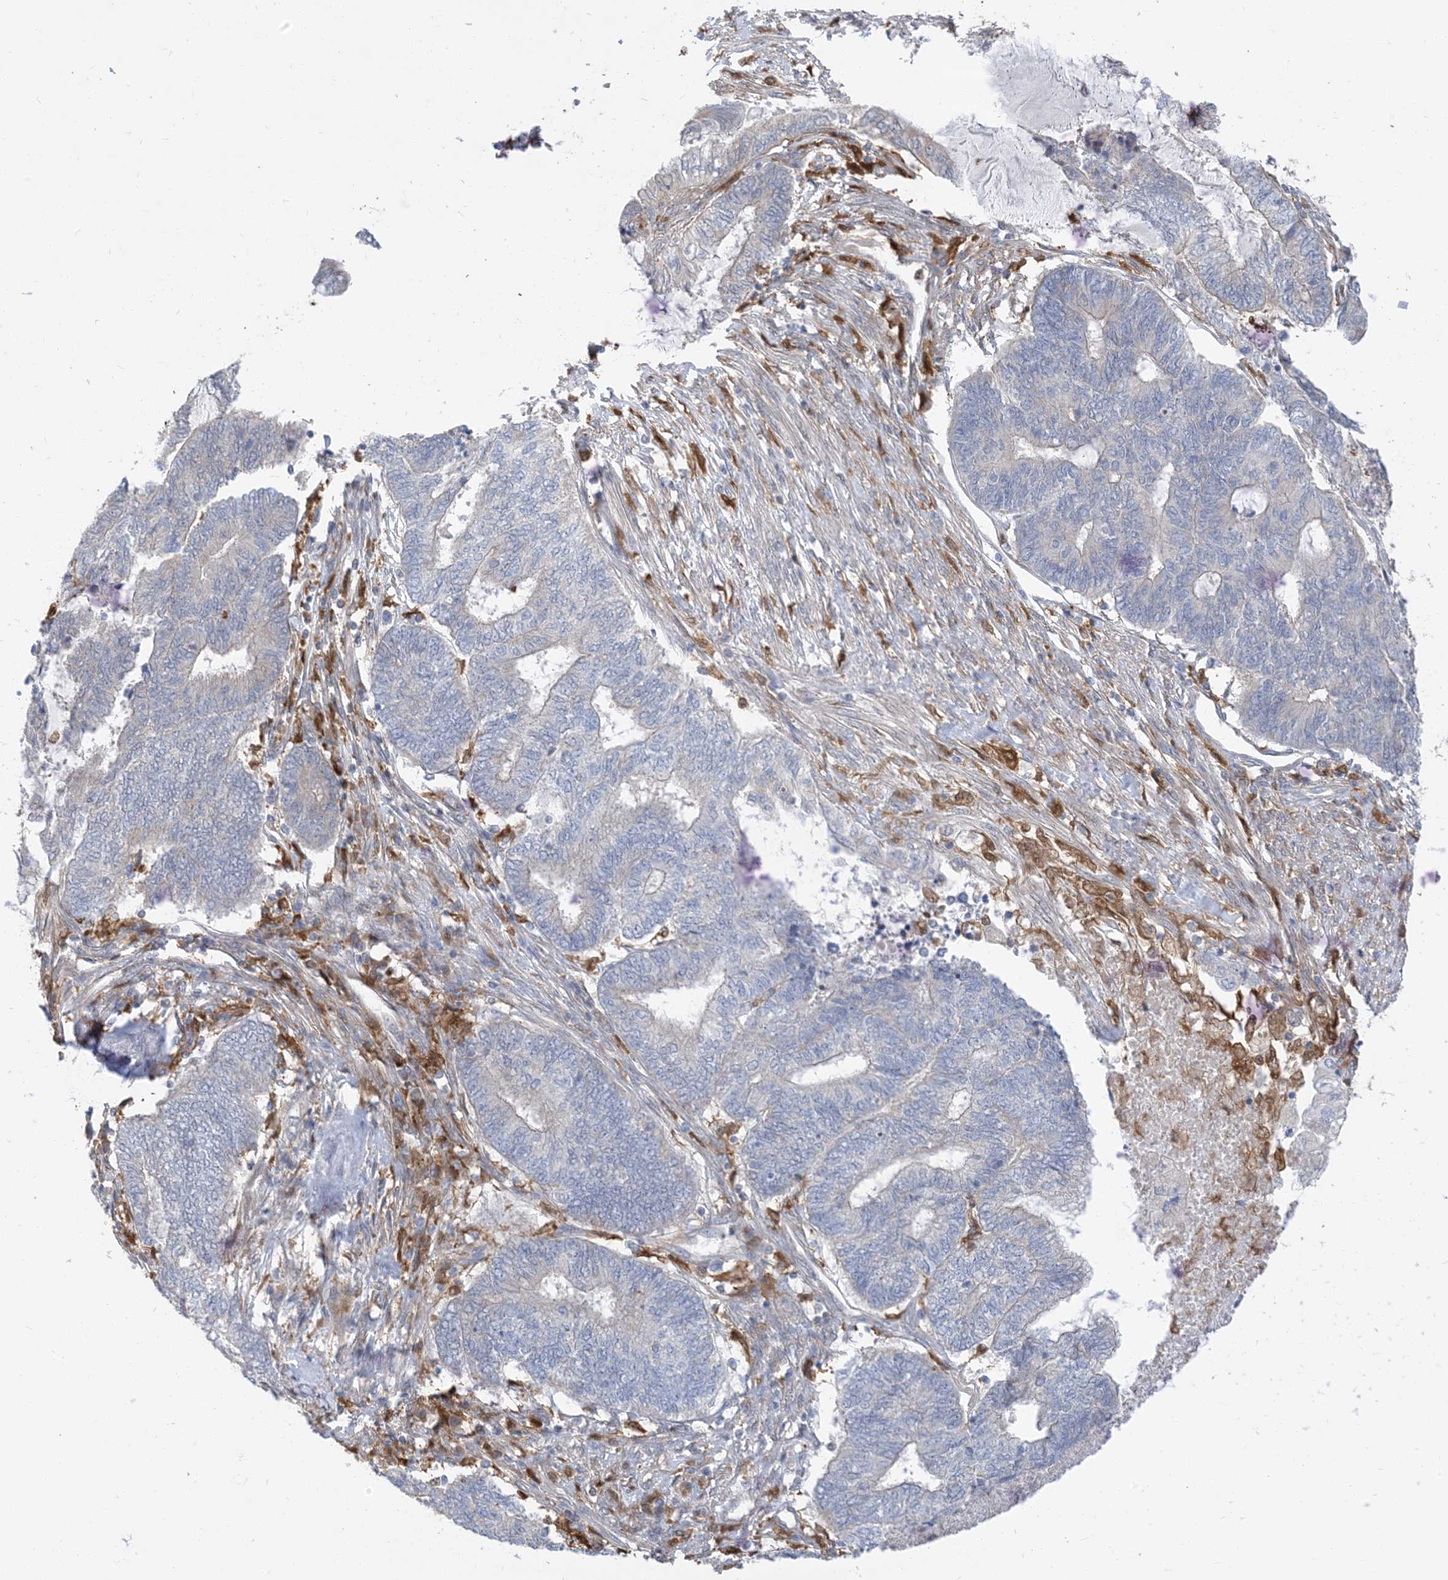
{"staining": {"intensity": "negative", "quantity": "none", "location": "none"}, "tissue": "endometrial cancer", "cell_type": "Tumor cells", "image_type": "cancer", "snomed": [{"axis": "morphology", "description": "Adenocarcinoma, NOS"}, {"axis": "topography", "description": "Uterus"}, {"axis": "topography", "description": "Endometrium"}], "caption": "There is no significant positivity in tumor cells of endometrial cancer. Nuclei are stained in blue.", "gene": "NAGK", "patient": {"sex": "female", "age": 70}}